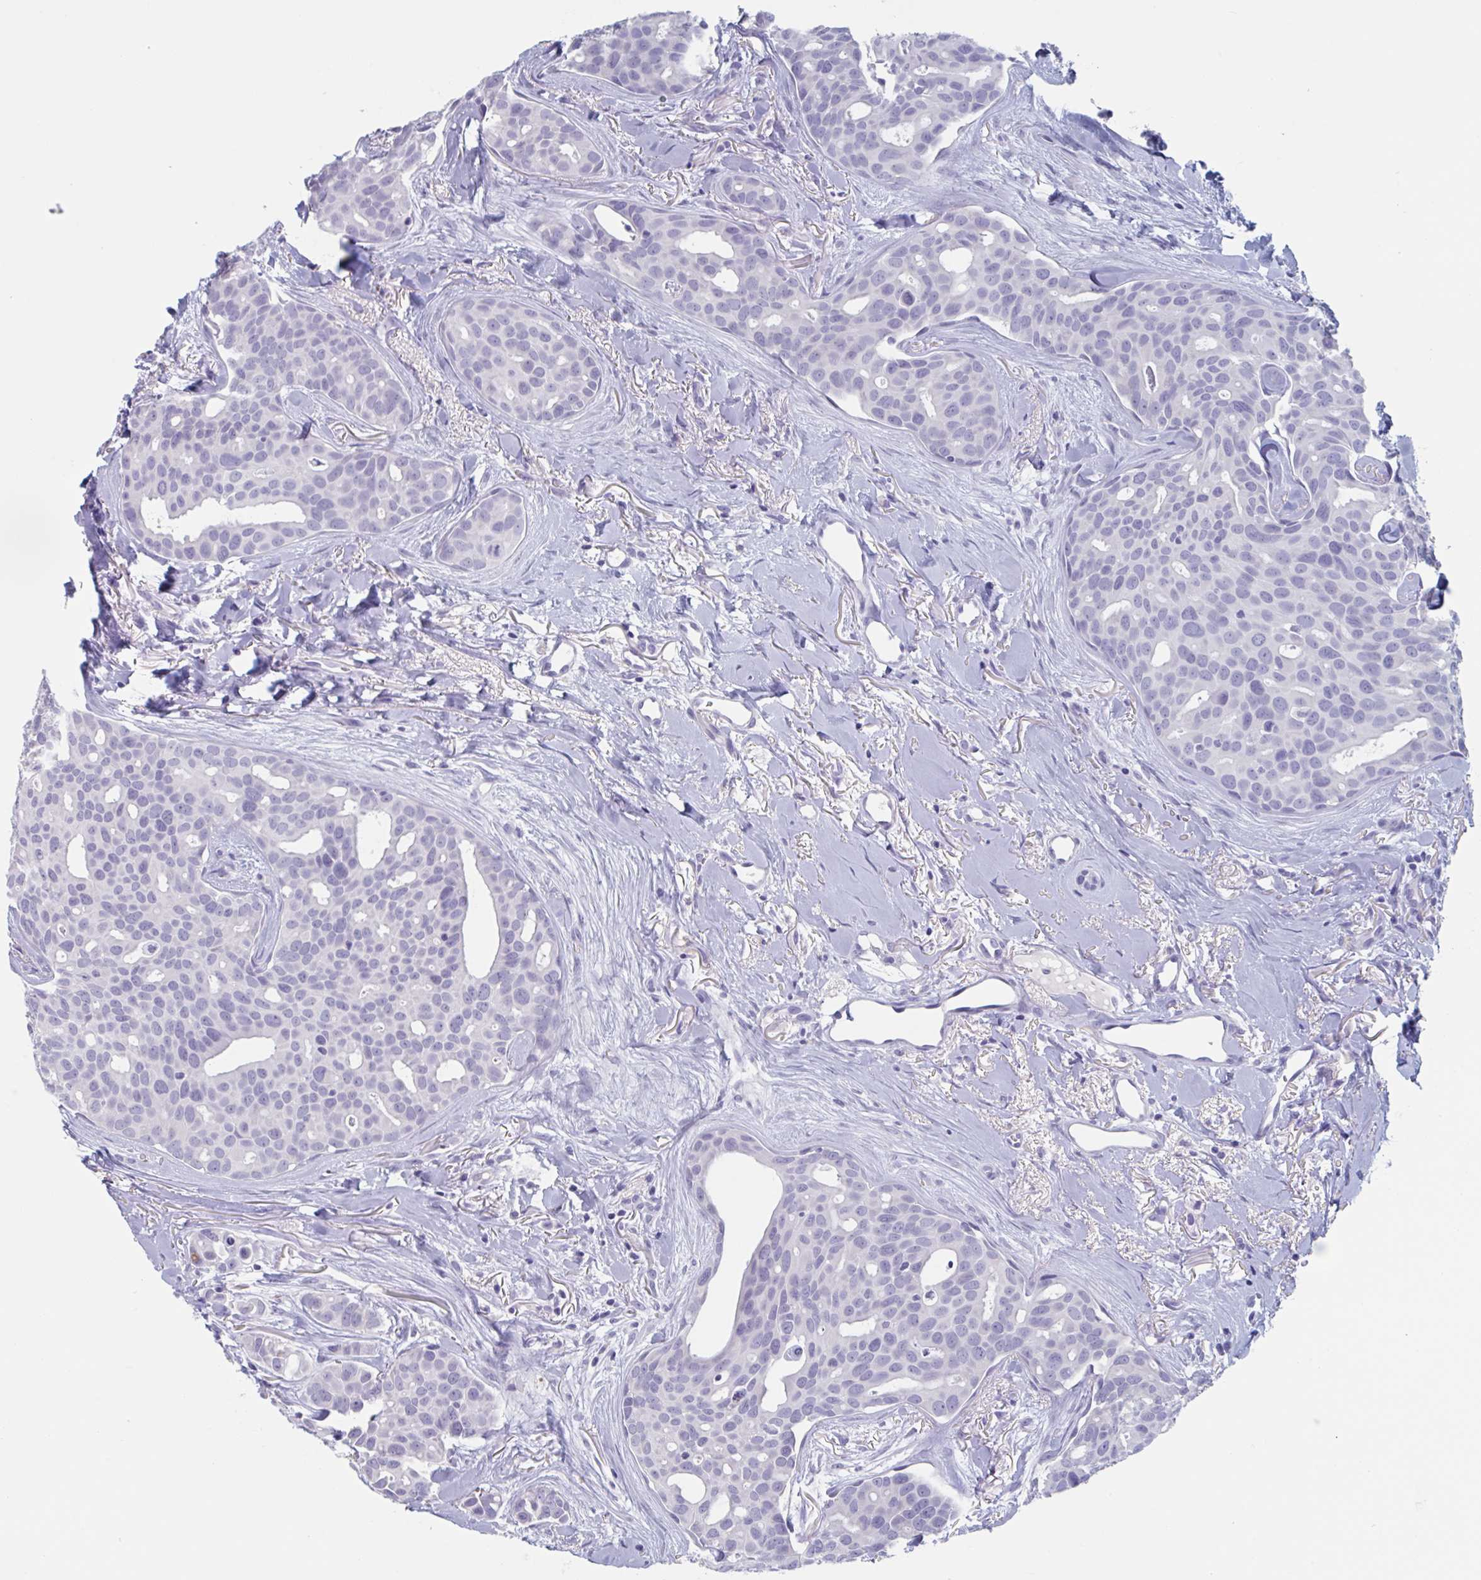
{"staining": {"intensity": "negative", "quantity": "none", "location": "none"}, "tissue": "breast cancer", "cell_type": "Tumor cells", "image_type": "cancer", "snomed": [{"axis": "morphology", "description": "Duct carcinoma"}, {"axis": "topography", "description": "Breast"}], "caption": "DAB (3,3'-diaminobenzidine) immunohistochemical staining of breast cancer exhibits no significant staining in tumor cells.", "gene": "NDUFC2", "patient": {"sex": "female", "age": 54}}